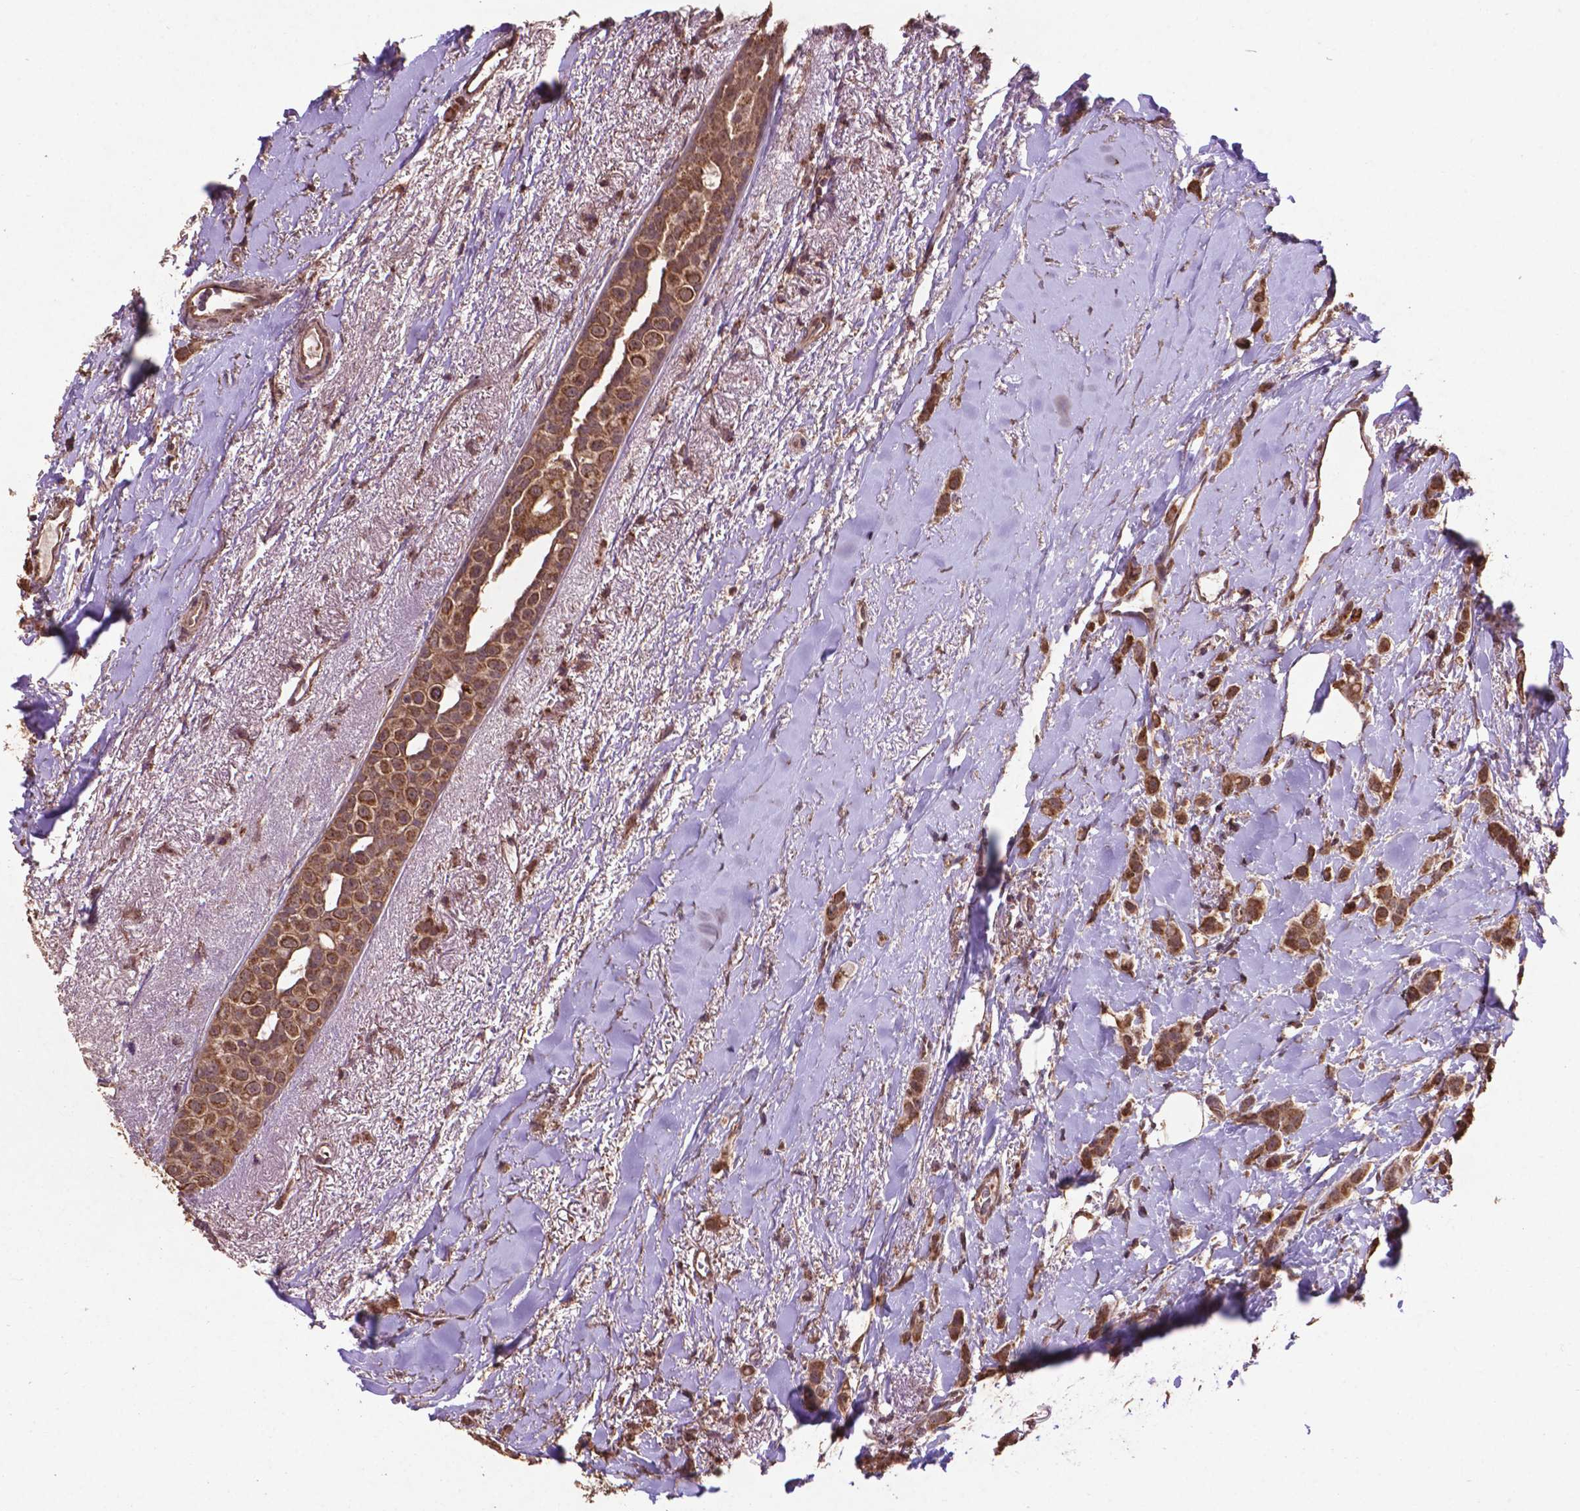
{"staining": {"intensity": "moderate", "quantity": ">75%", "location": "cytoplasmic/membranous,nuclear"}, "tissue": "breast cancer", "cell_type": "Tumor cells", "image_type": "cancer", "snomed": [{"axis": "morphology", "description": "Lobular carcinoma"}, {"axis": "topography", "description": "Breast"}], "caption": "An image showing moderate cytoplasmic/membranous and nuclear positivity in about >75% of tumor cells in breast lobular carcinoma, as visualized by brown immunohistochemical staining.", "gene": "DCAF1", "patient": {"sex": "female", "age": 66}}